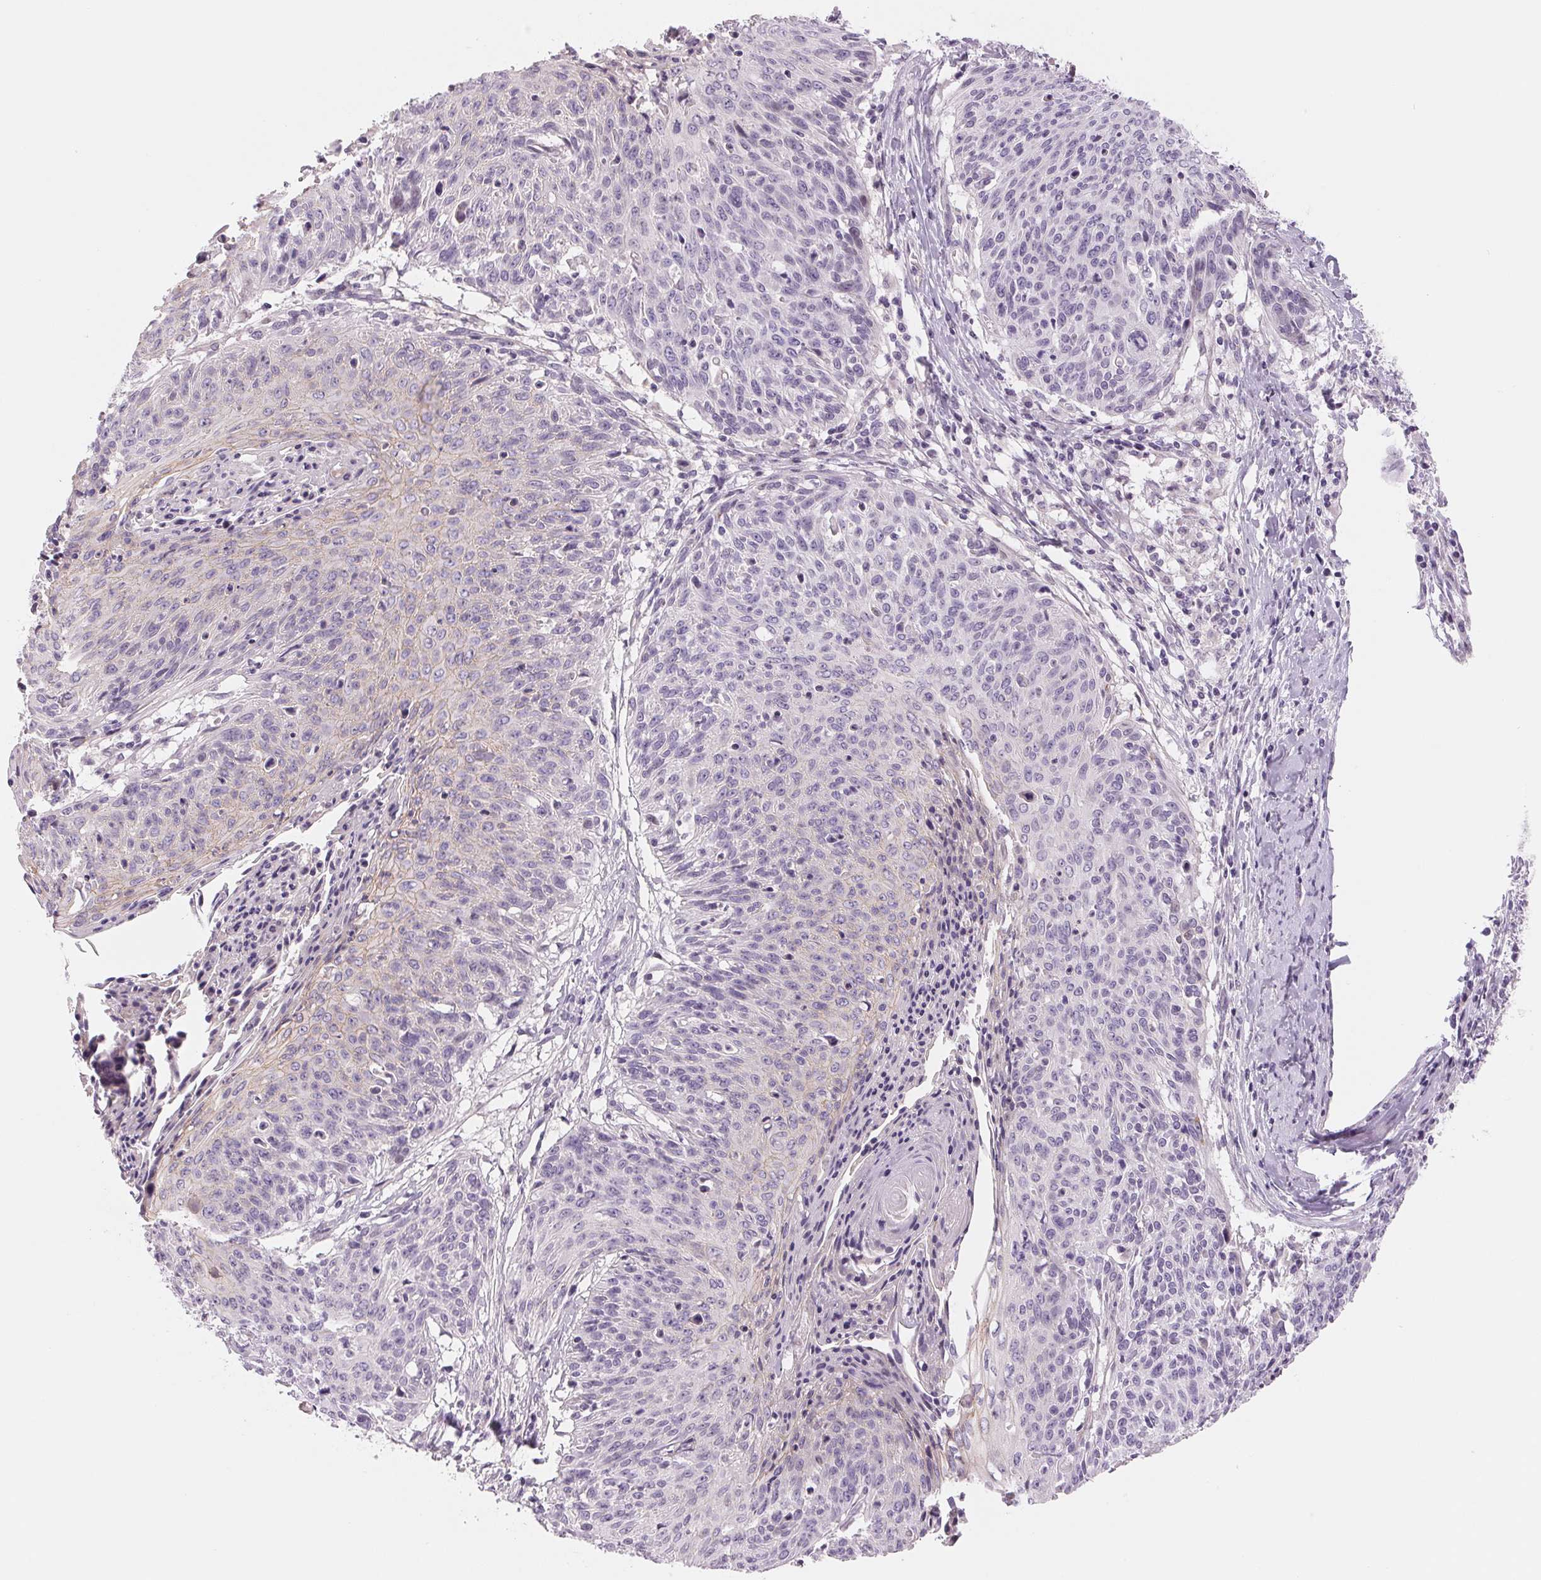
{"staining": {"intensity": "negative", "quantity": "none", "location": "none"}, "tissue": "cervical cancer", "cell_type": "Tumor cells", "image_type": "cancer", "snomed": [{"axis": "morphology", "description": "Squamous cell carcinoma, NOS"}, {"axis": "topography", "description": "Cervix"}], "caption": "Cervical cancer was stained to show a protein in brown. There is no significant positivity in tumor cells.", "gene": "CCDC168", "patient": {"sex": "female", "age": 45}}